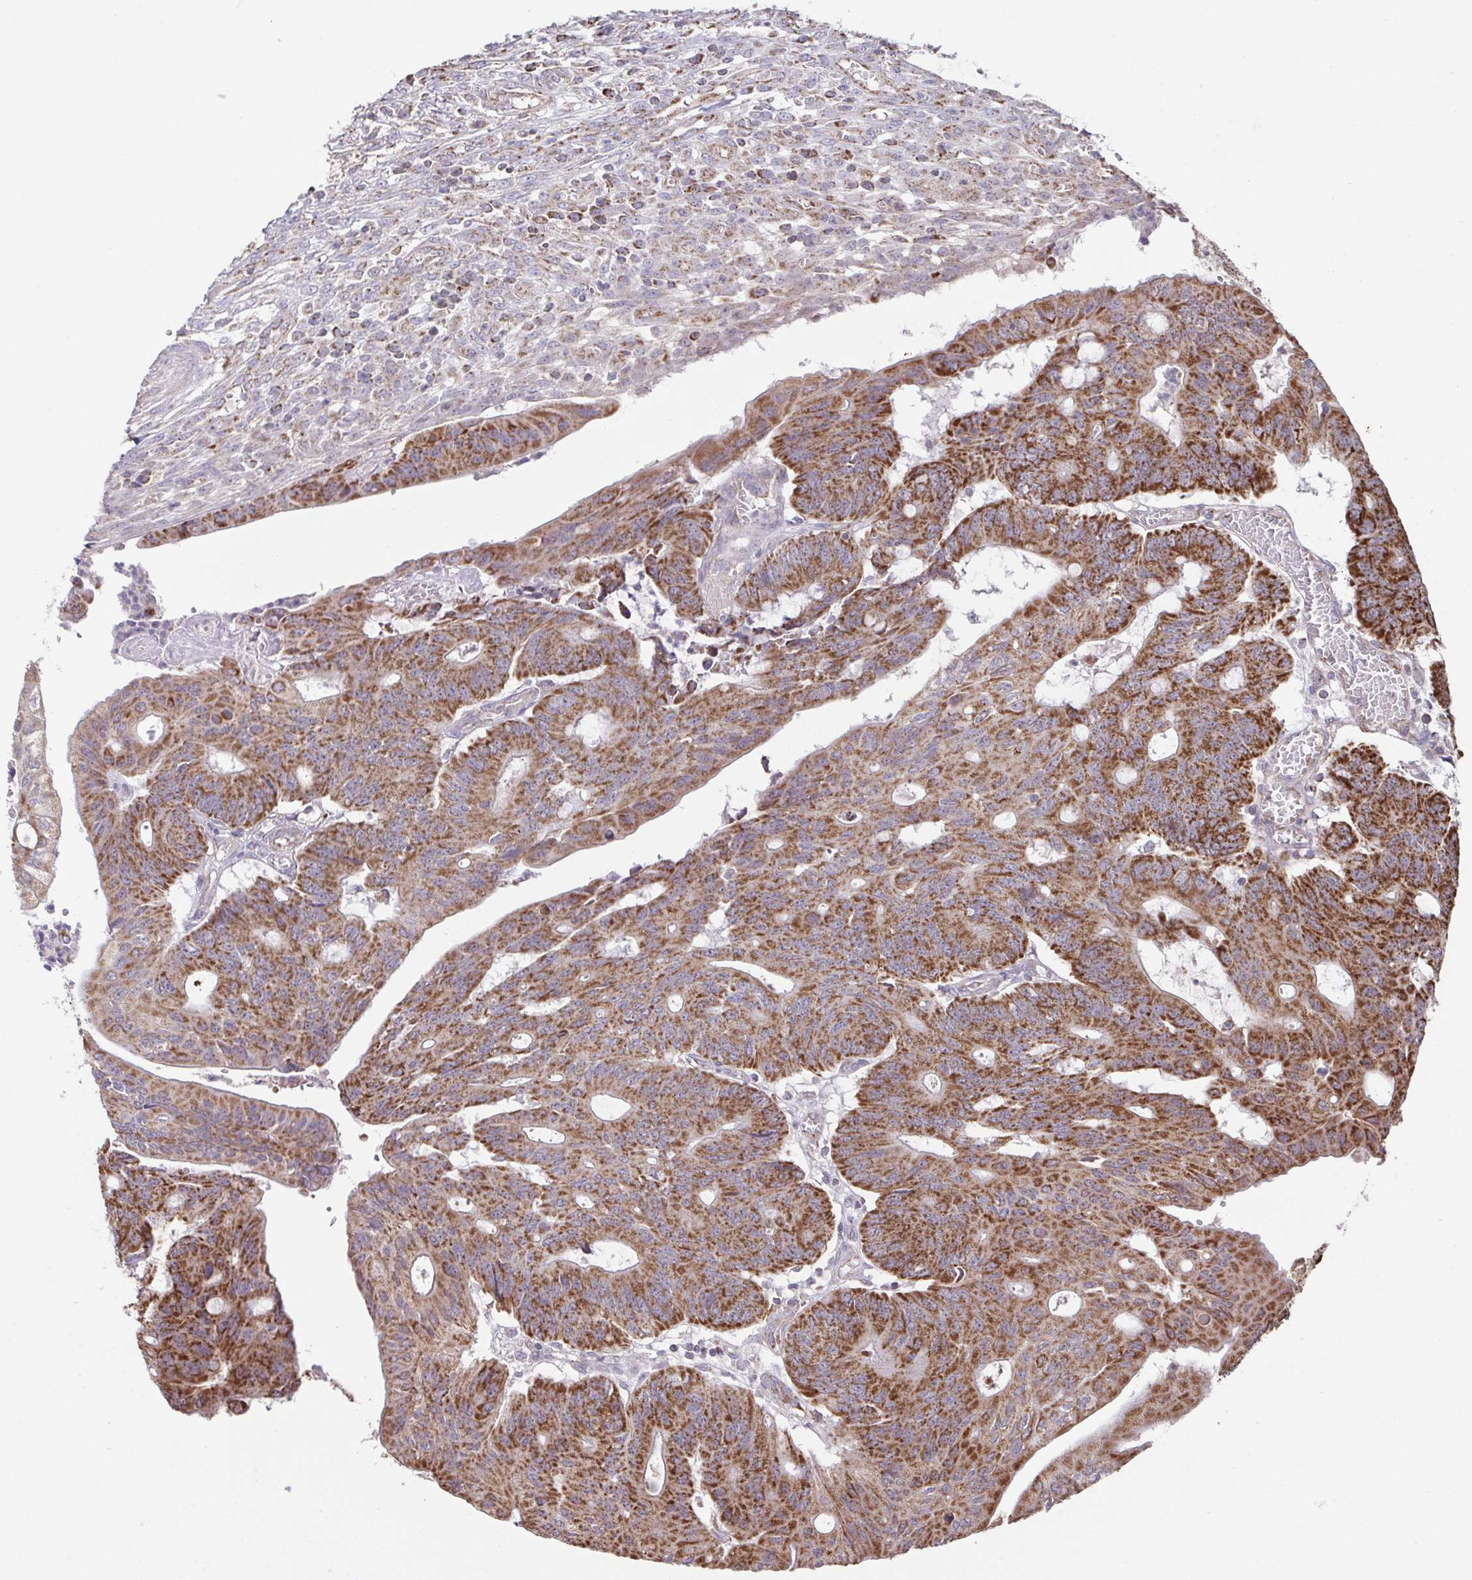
{"staining": {"intensity": "strong", "quantity": ">75%", "location": "cytoplasmic/membranous"}, "tissue": "colorectal cancer", "cell_type": "Tumor cells", "image_type": "cancer", "snomed": [{"axis": "morphology", "description": "Adenocarcinoma, NOS"}, {"axis": "topography", "description": "Colon"}], "caption": "Protein positivity by immunohistochemistry exhibits strong cytoplasmic/membranous positivity in approximately >75% of tumor cells in colorectal adenocarcinoma. (brown staining indicates protein expression, while blue staining denotes nuclei).", "gene": "DIP2B", "patient": {"sex": "male", "age": 65}}